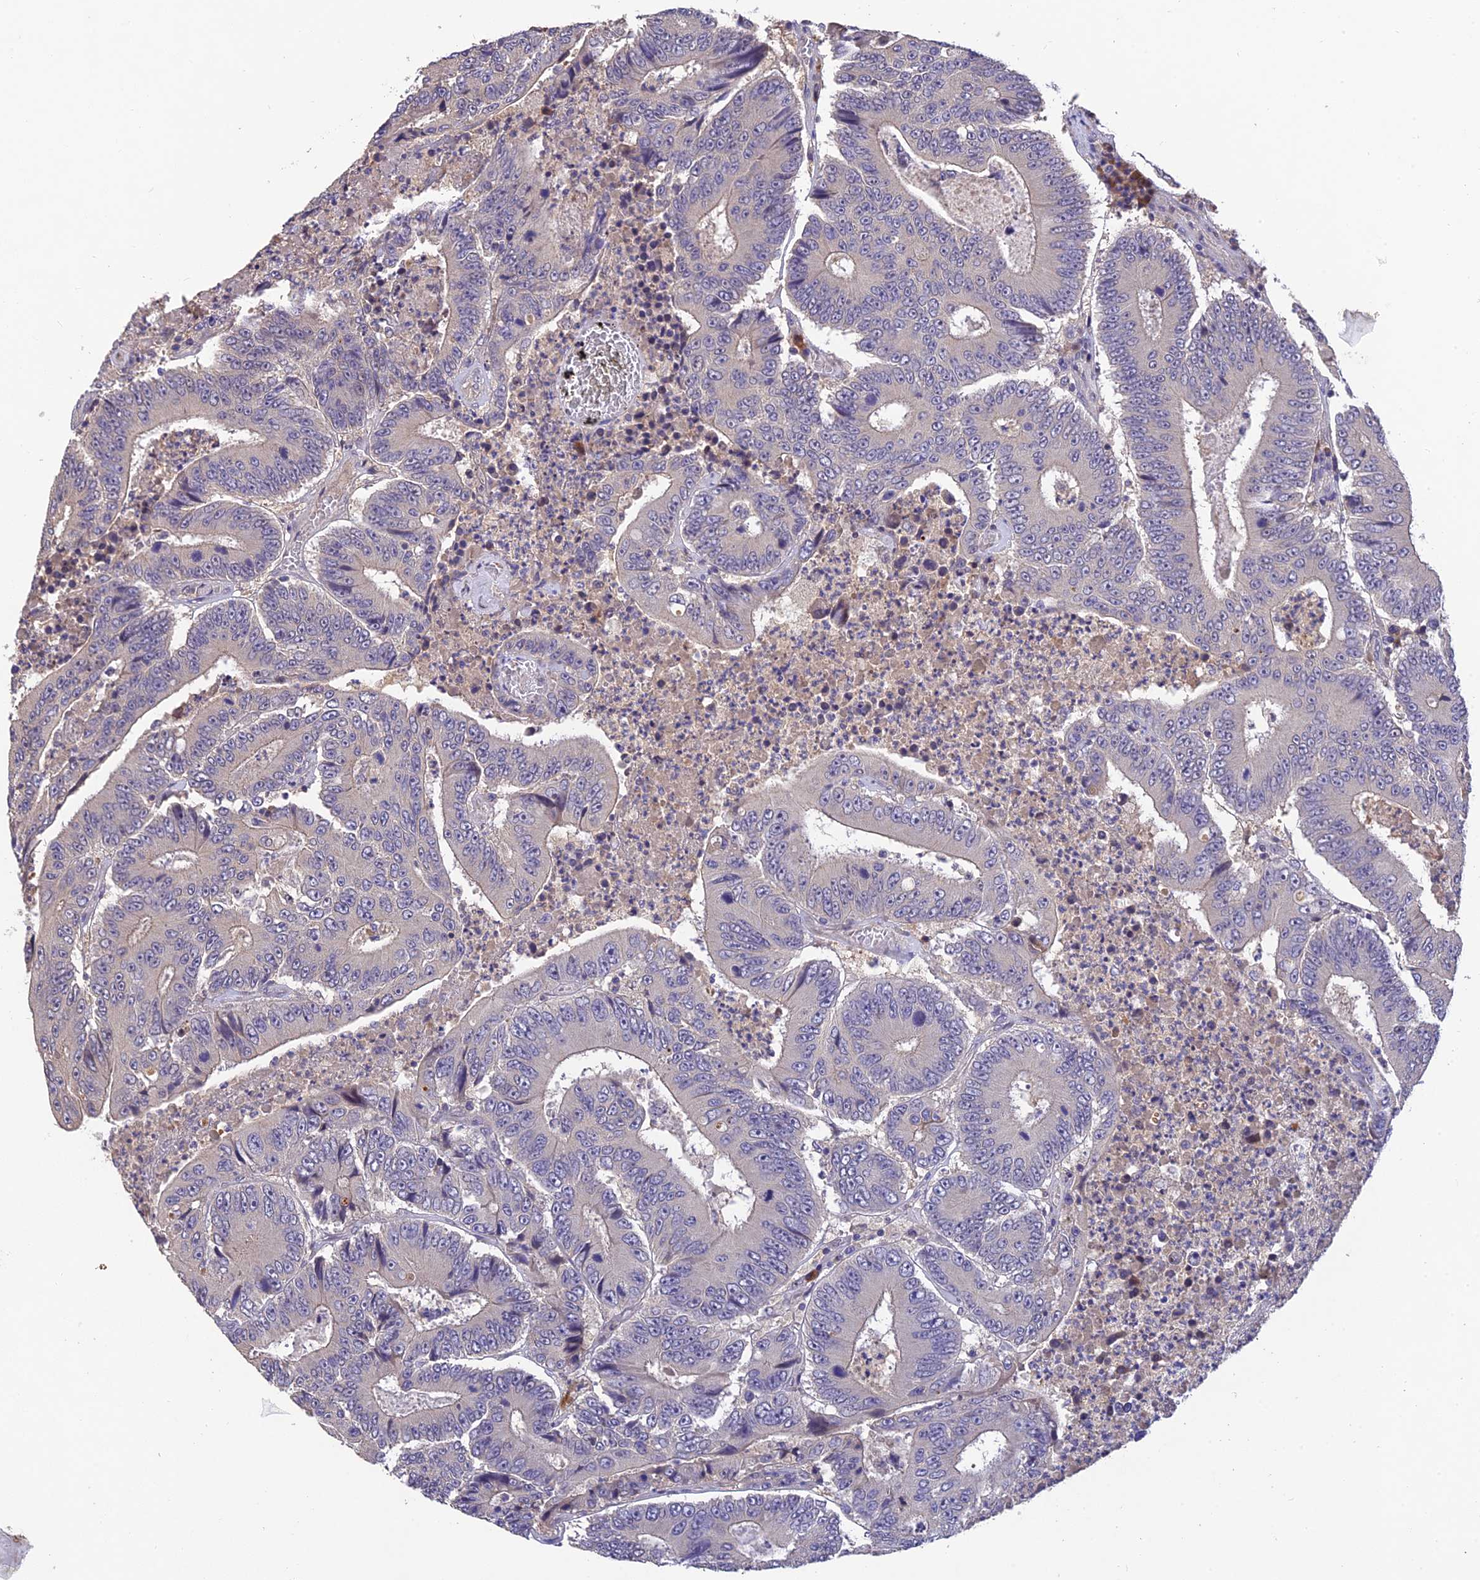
{"staining": {"intensity": "negative", "quantity": "none", "location": "none"}, "tissue": "colorectal cancer", "cell_type": "Tumor cells", "image_type": "cancer", "snomed": [{"axis": "morphology", "description": "Adenocarcinoma, NOS"}, {"axis": "topography", "description": "Colon"}], "caption": "A histopathology image of colorectal cancer stained for a protein demonstrates no brown staining in tumor cells.", "gene": "DENND5B", "patient": {"sex": "male", "age": 83}}